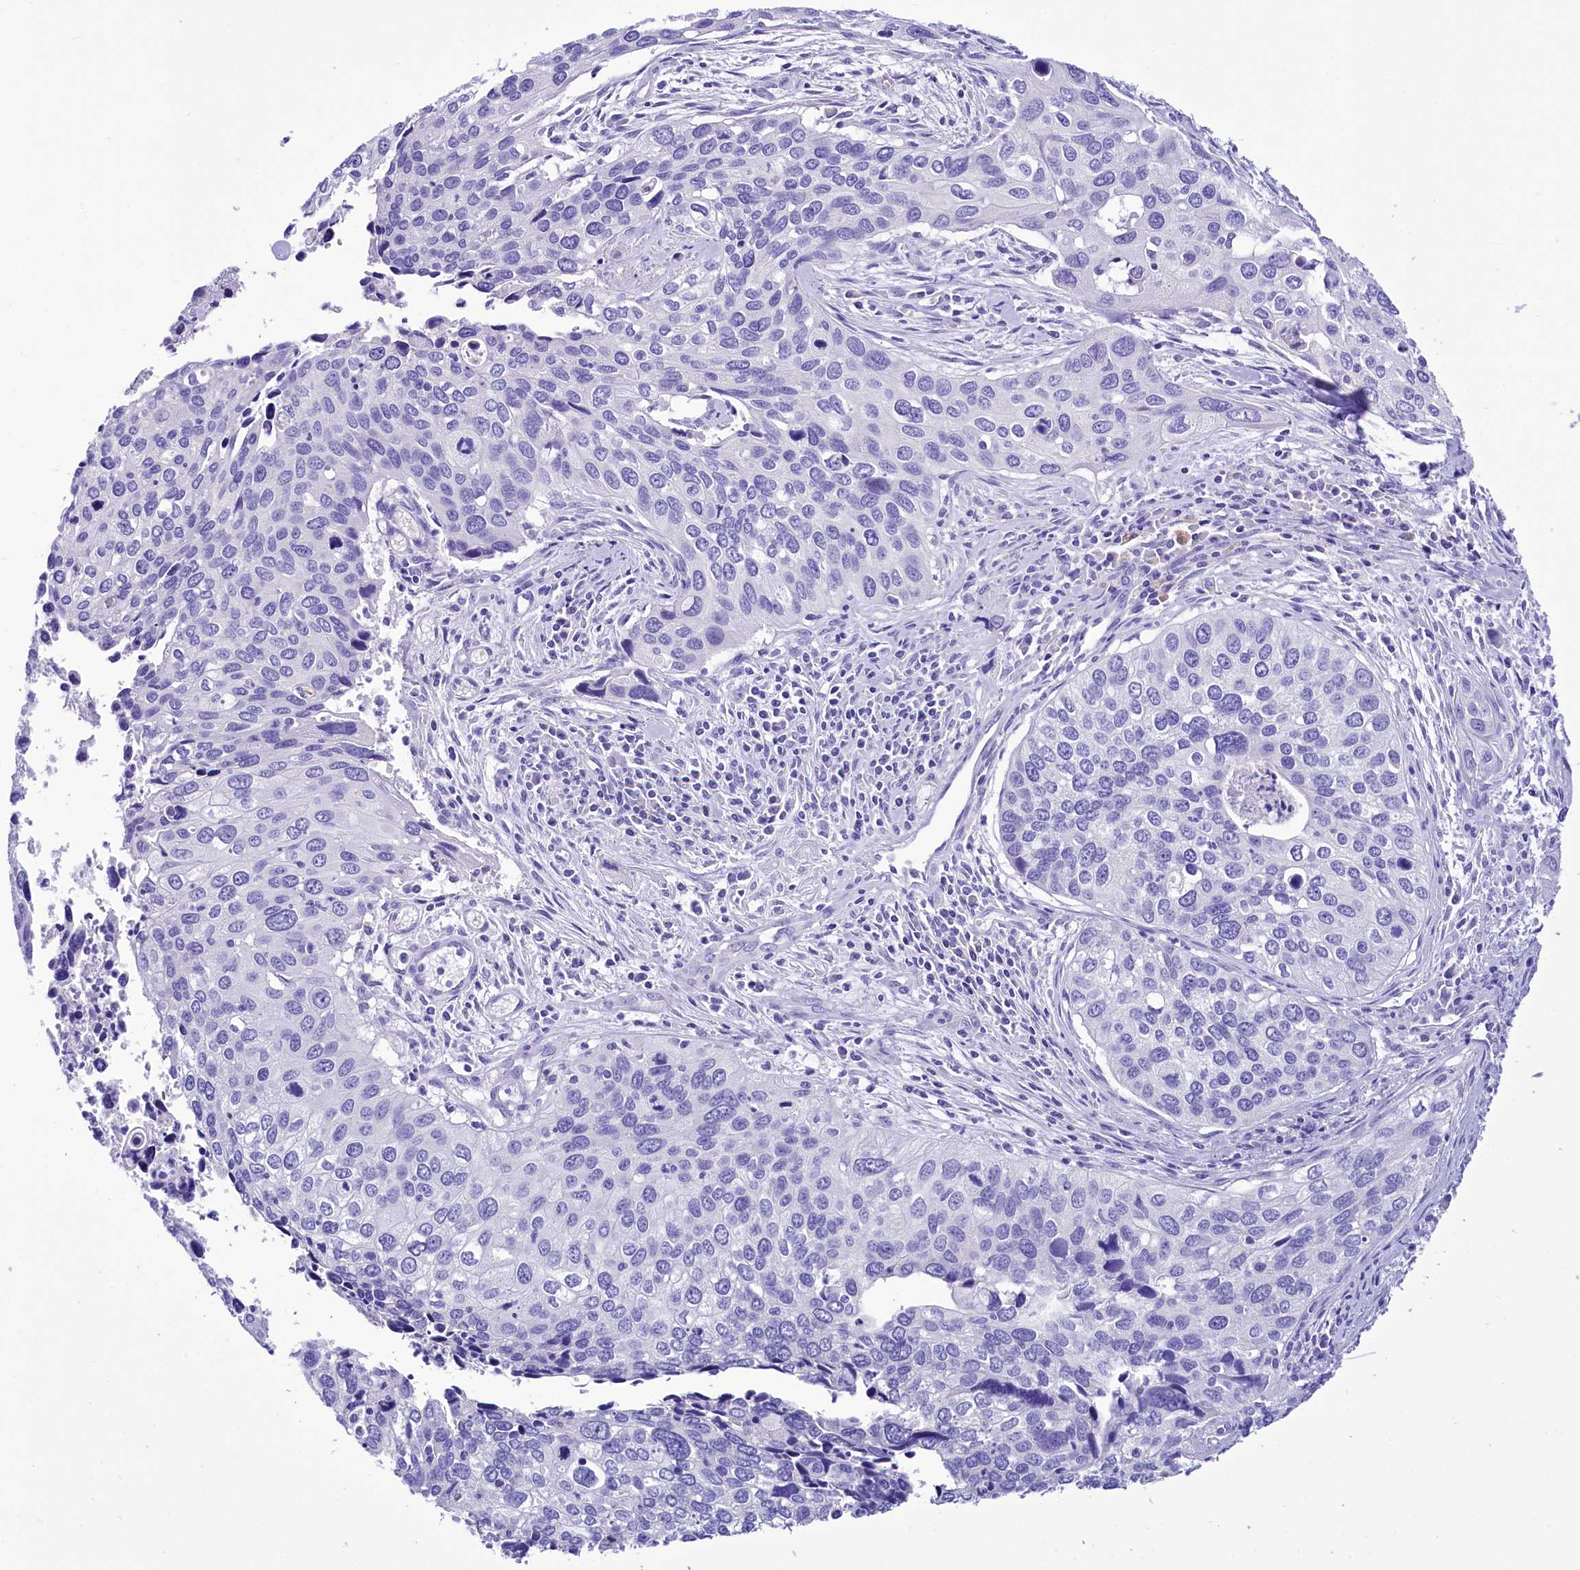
{"staining": {"intensity": "negative", "quantity": "none", "location": "none"}, "tissue": "cervical cancer", "cell_type": "Tumor cells", "image_type": "cancer", "snomed": [{"axis": "morphology", "description": "Squamous cell carcinoma, NOS"}, {"axis": "topography", "description": "Cervix"}], "caption": "The image demonstrates no staining of tumor cells in cervical squamous cell carcinoma.", "gene": "TTC36", "patient": {"sex": "female", "age": 55}}